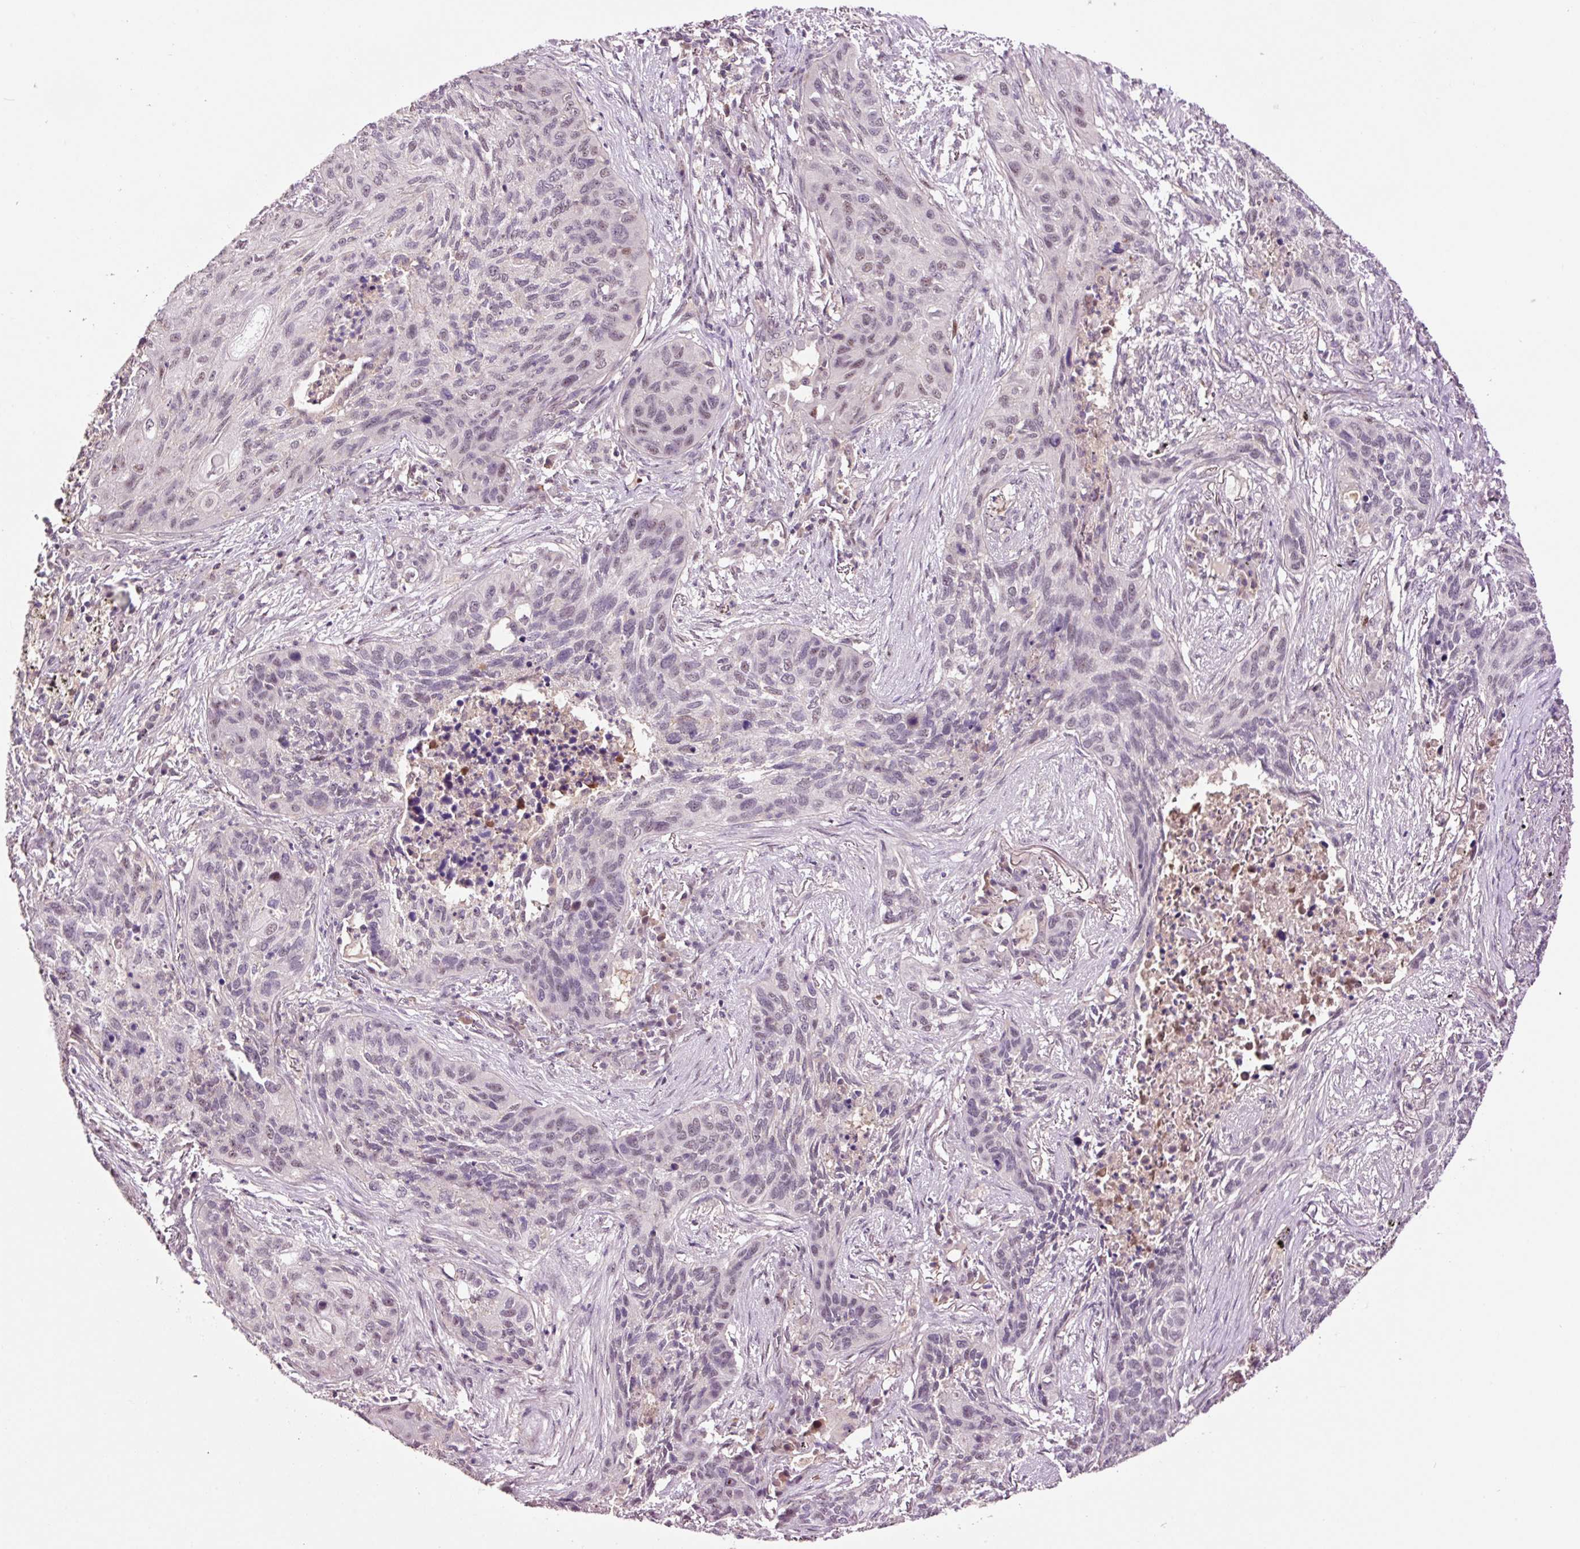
{"staining": {"intensity": "negative", "quantity": "none", "location": "none"}, "tissue": "lung cancer", "cell_type": "Tumor cells", "image_type": "cancer", "snomed": [{"axis": "morphology", "description": "Squamous cell carcinoma, NOS"}, {"axis": "topography", "description": "Lung"}], "caption": "Human squamous cell carcinoma (lung) stained for a protein using immunohistochemistry exhibits no expression in tumor cells.", "gene": "DPPA4", "patient": {"sex": "female", "age": 63}}